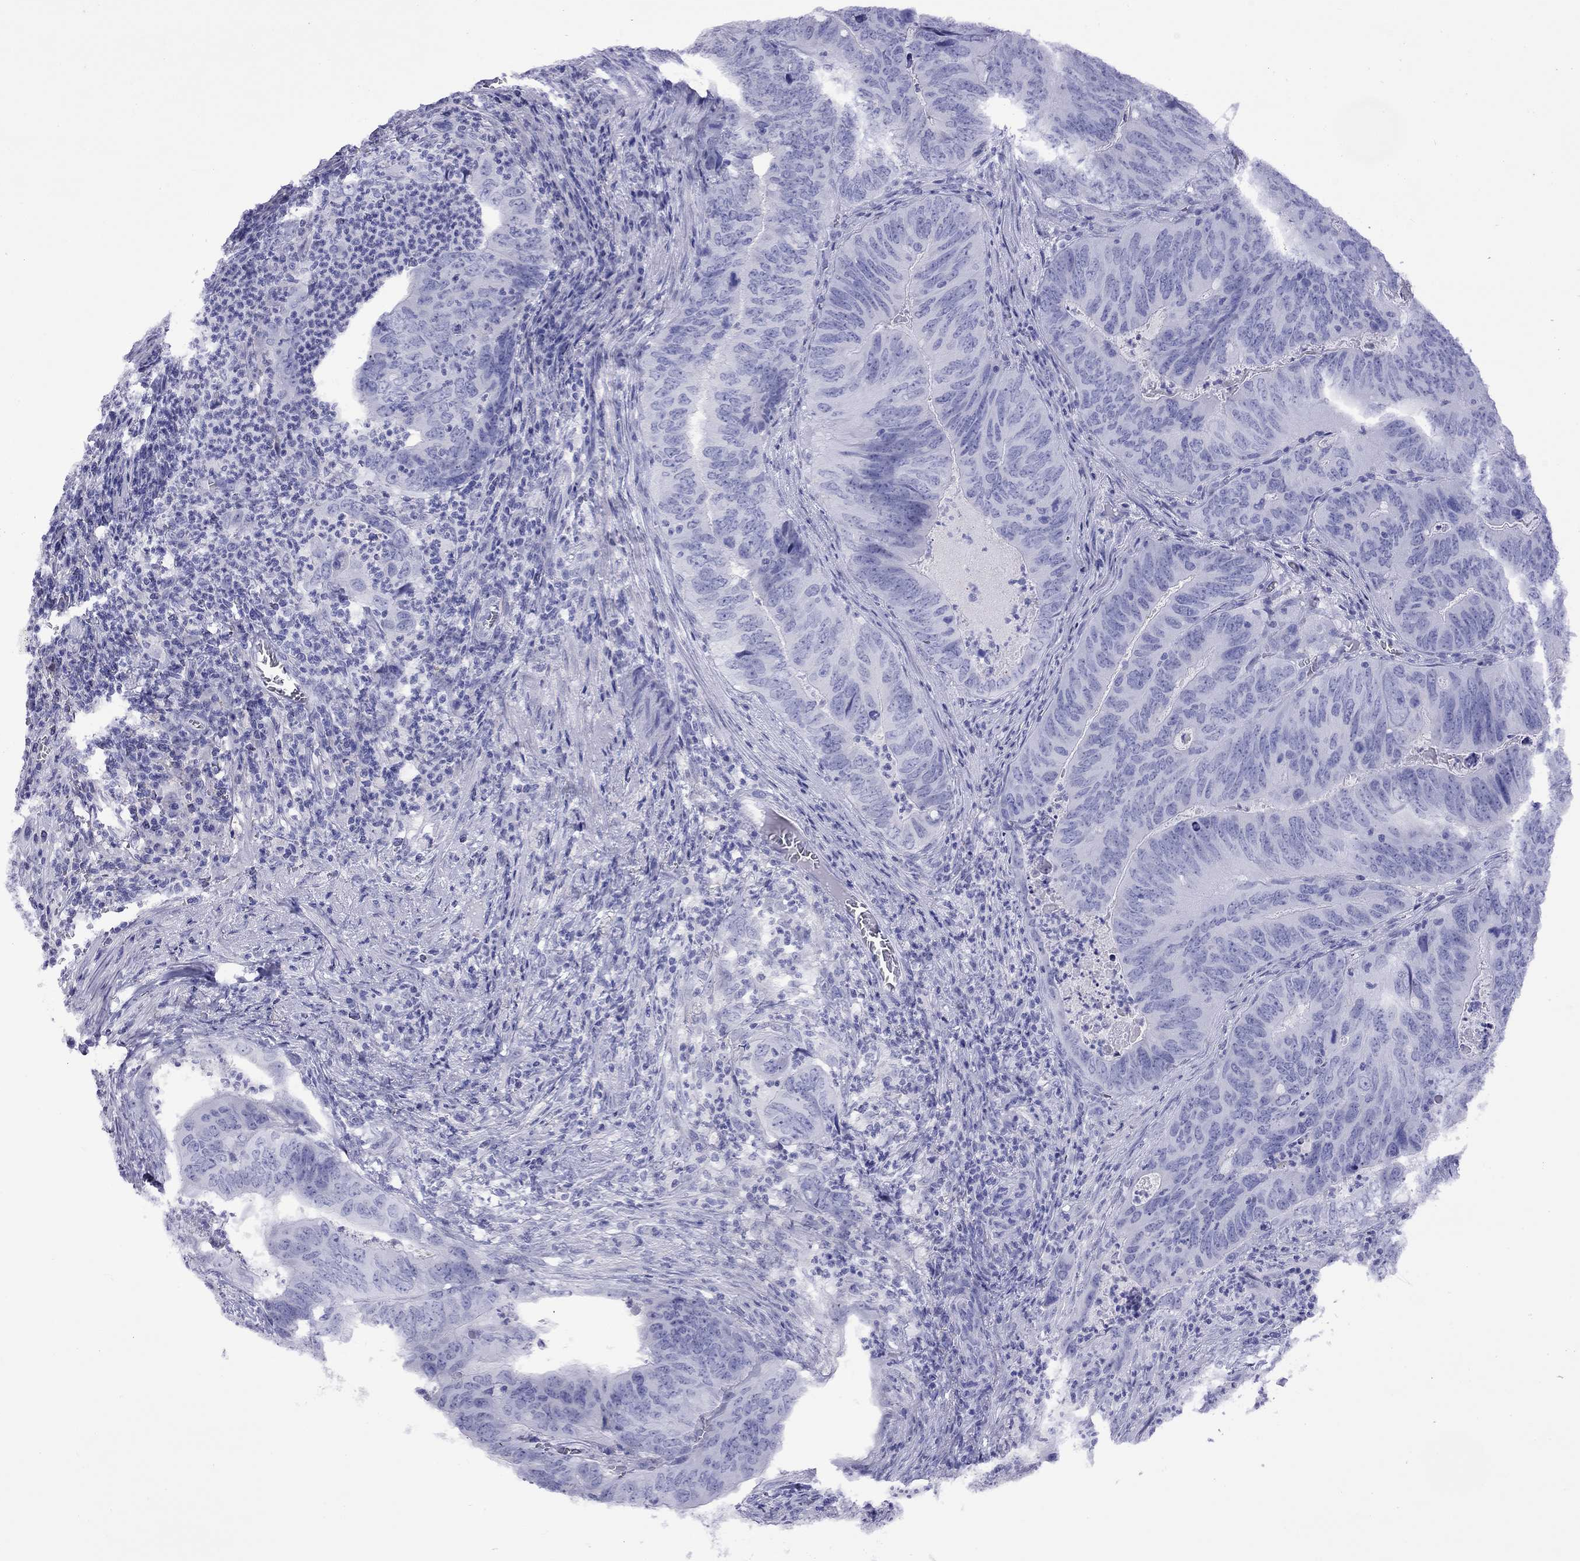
{"staining": {"intensity": "negative", "quantity": "none", "location": "none"}, "tissue": "colorectal cancer", "cell_type": "Tumor cells", "image_type": "cancer", "snomed": [{"axis": "morphology", "description": "Adenocarcinoma, NOS"}, {"axis": "topography", "description": "Colon"}], "caption": "Tumor cells are negative for protein expression in human colorectal cancer. Nuclei are stained in blue.", "gene": "SLC30A8", "patient": {"sex": "male", "age": 79}}